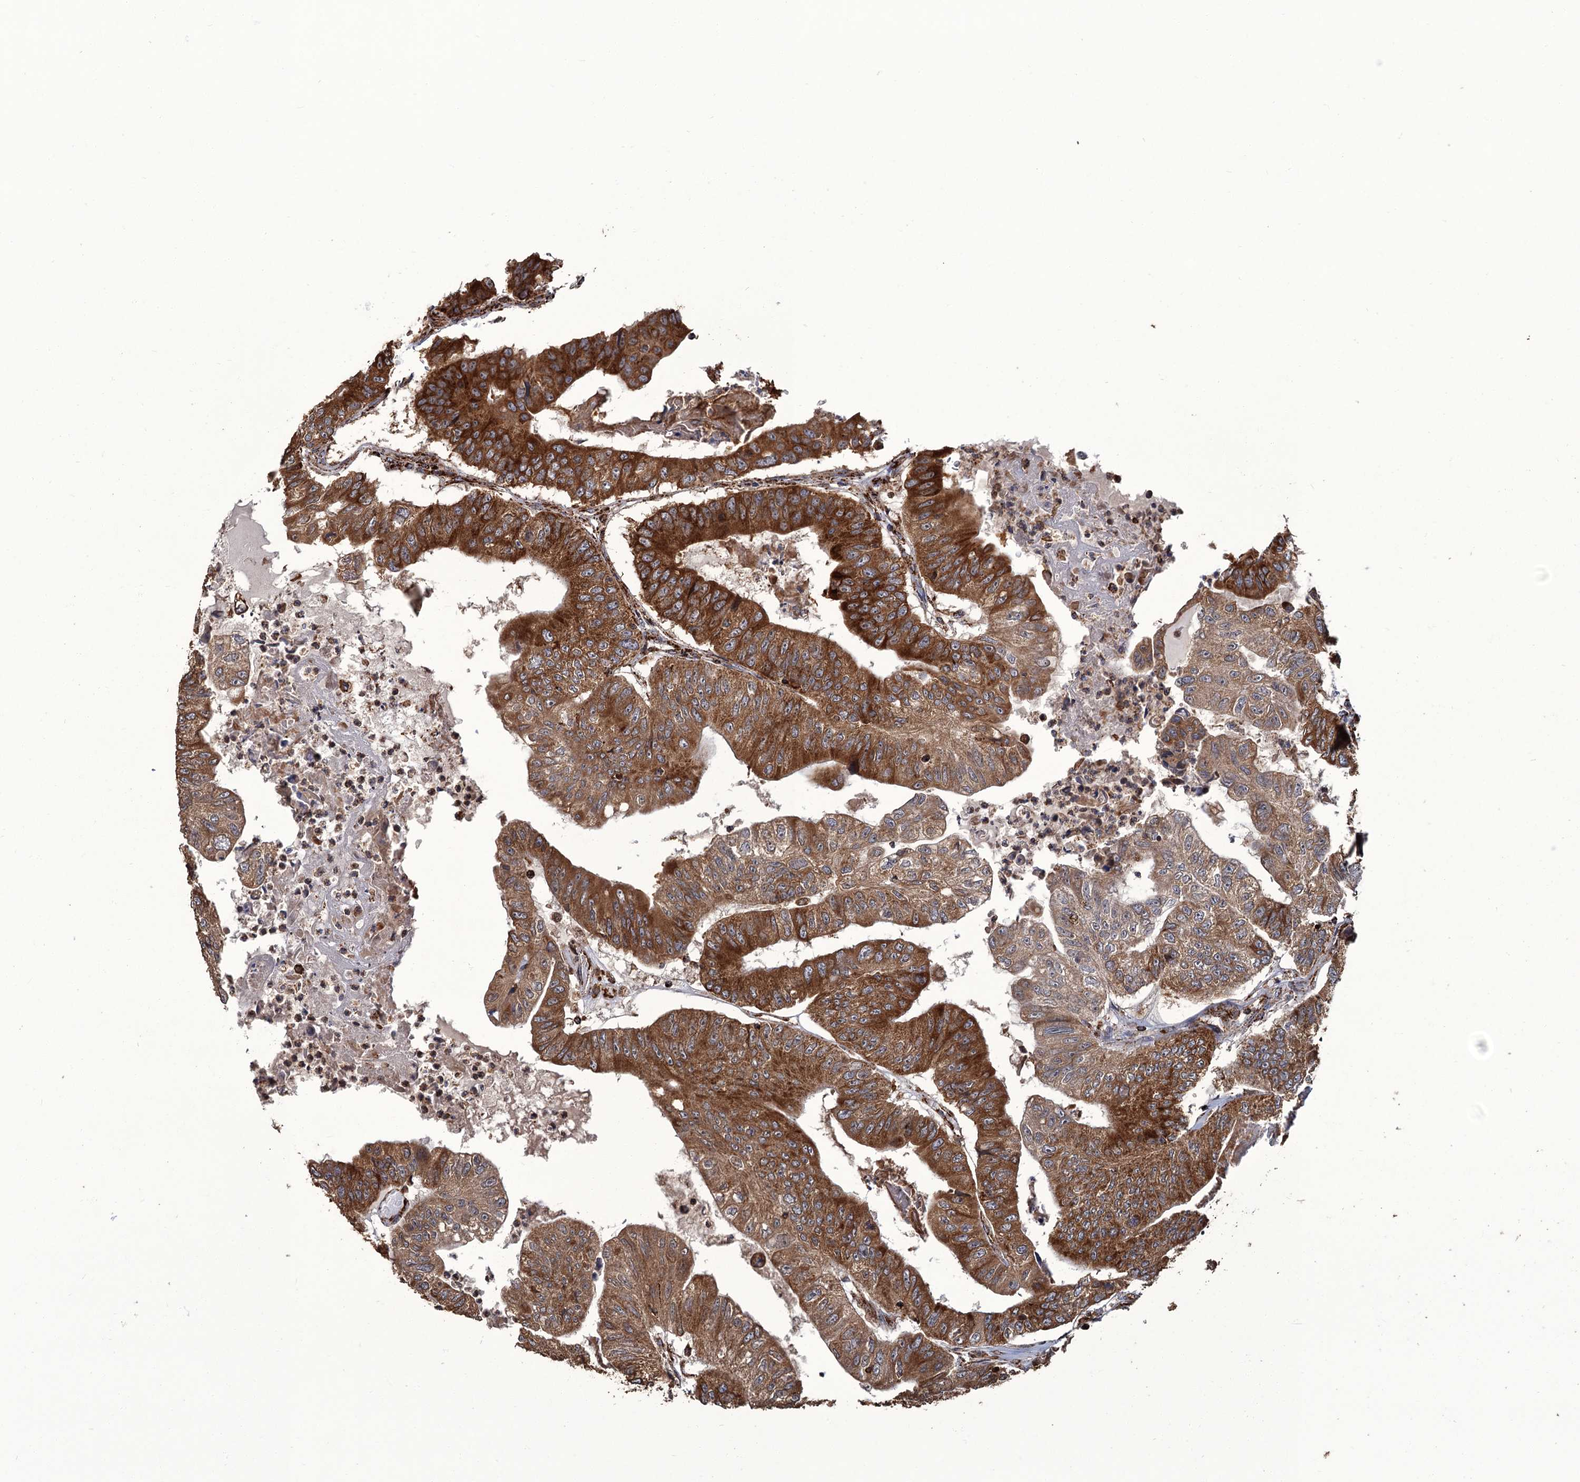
{"staining": {"intensity": "strong", "quantity": ">75%", "location": "cytoplasmic/membranous"}, "tissue": "colorectal cancer", "cell_type": "Tumor cells", "image_type": "cancer", "snomed": [{"axis": "morphology", "description": "Adenocarcinoma, NOS"}, {"axis": "topography", "description": "Colon"}], "caption": "Protein staining of colorectal adenocarcinoma tissue shows strong cytoplasmic/membranous positivity in approximately >75% of tumor cells. The staining was performed using DAB, with brown indicating positive protein expression. Nuclei are stained blue with hematoxylin.", "gene": "APH1A", "patient": {"sex": "female", "age": 67}}